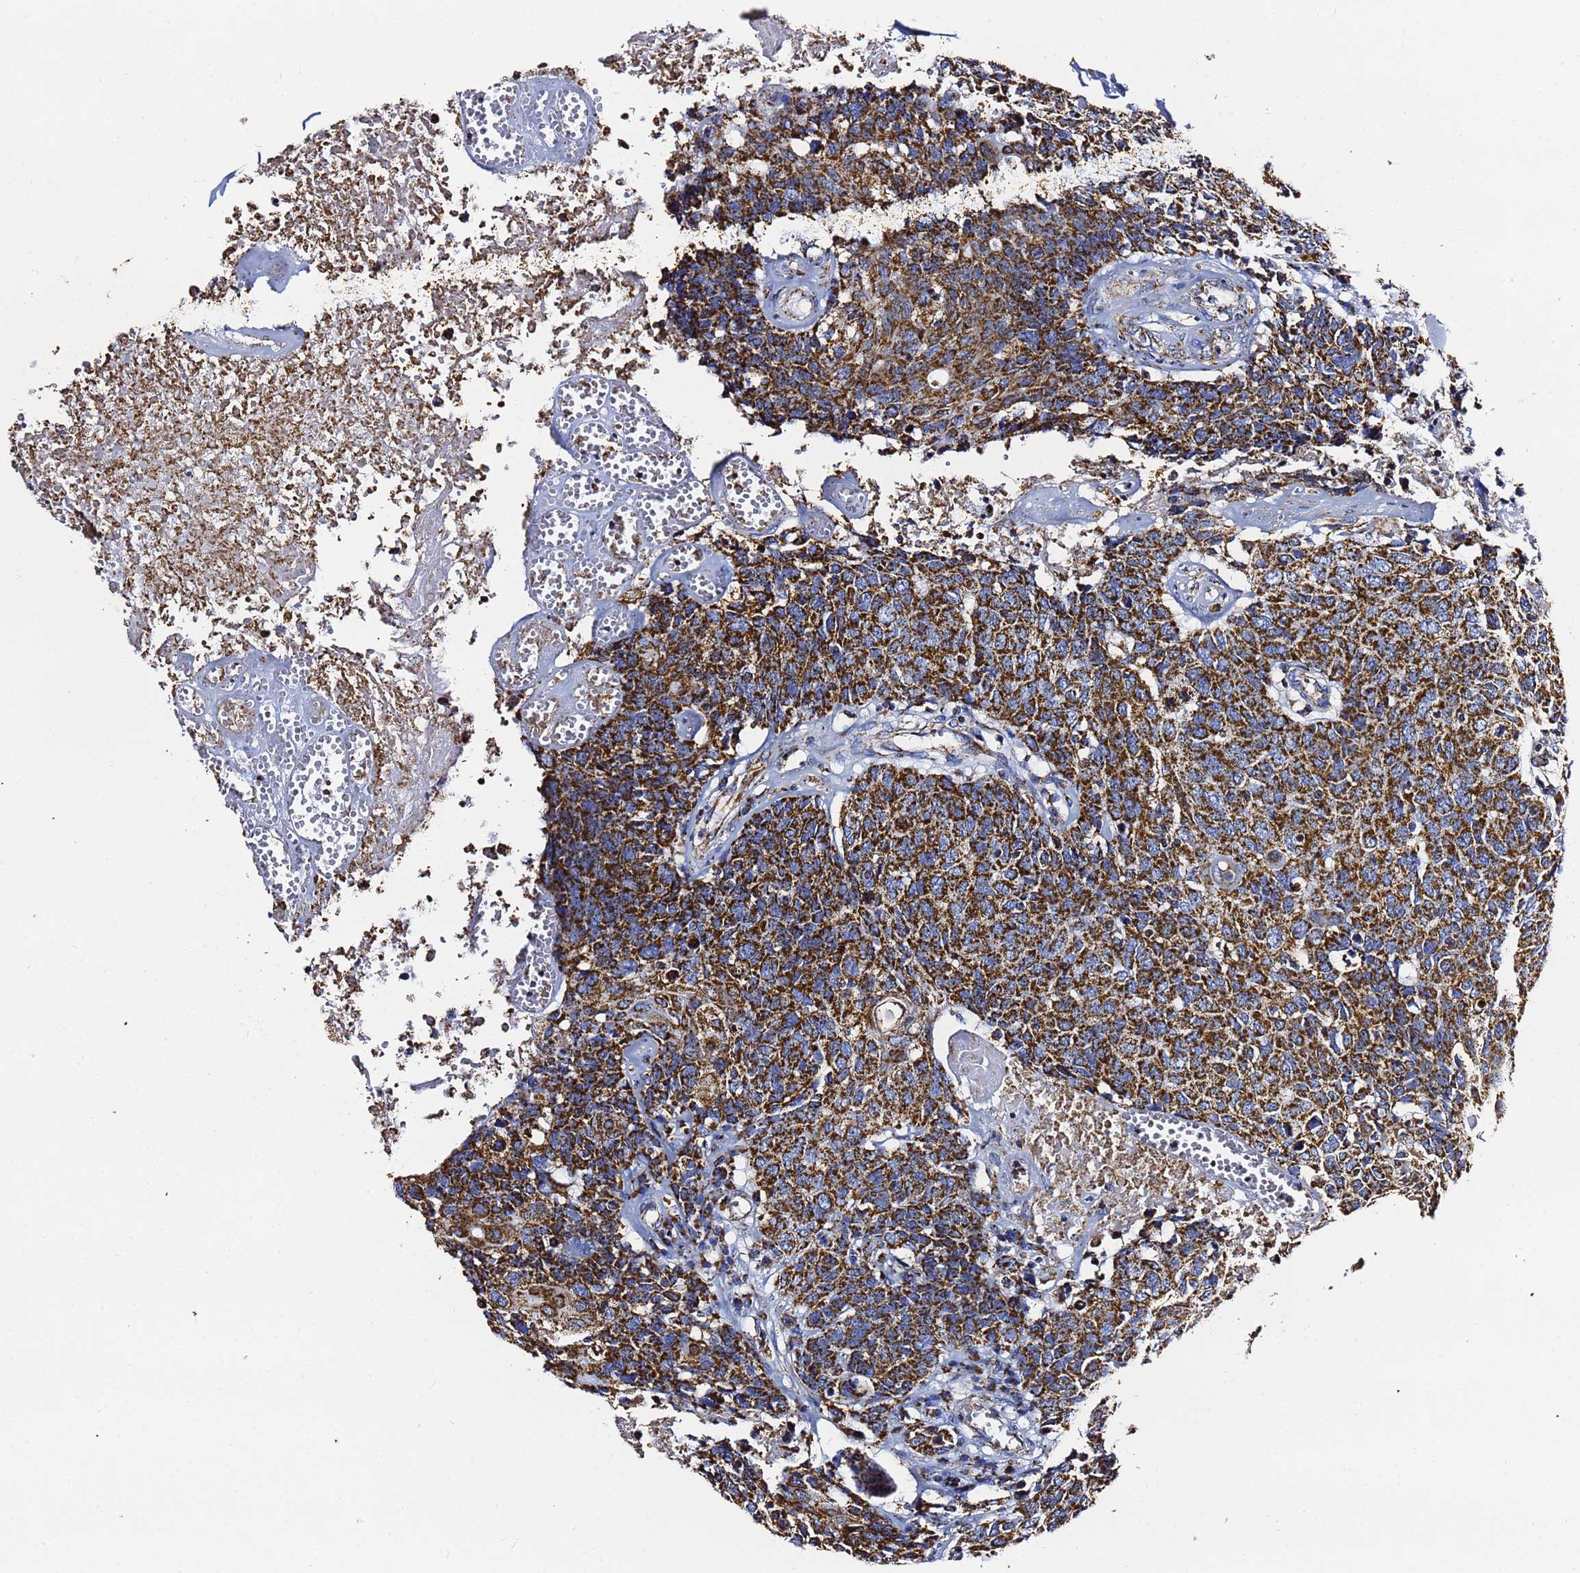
{"staining": {"intensity": "strong", "quantity": ">75%", "location": "cytoplasmic/membranous"}, "tissue": "head and neck cancer", "cell_type": "Tumor cells", "image_type": "cancer", "snomed": [{"axis": "morphology", "description": "Squamous cell carcinoma, NOS"}, {"axis": "topography", "description": "Head-Neck"}], "caption": "Immunohistochemistry (IHC) image of neoplastic tissue: head and neck squamous cell carcinoma stained using IHC shows high levels of strong protein expression localized specifically in the cytoplasmic/membranous of tumor cells, appearing as a cytoplasmic/membranous brown color.", "gene": "PHB2", "patient": {"sex": "male", "age": 66}}